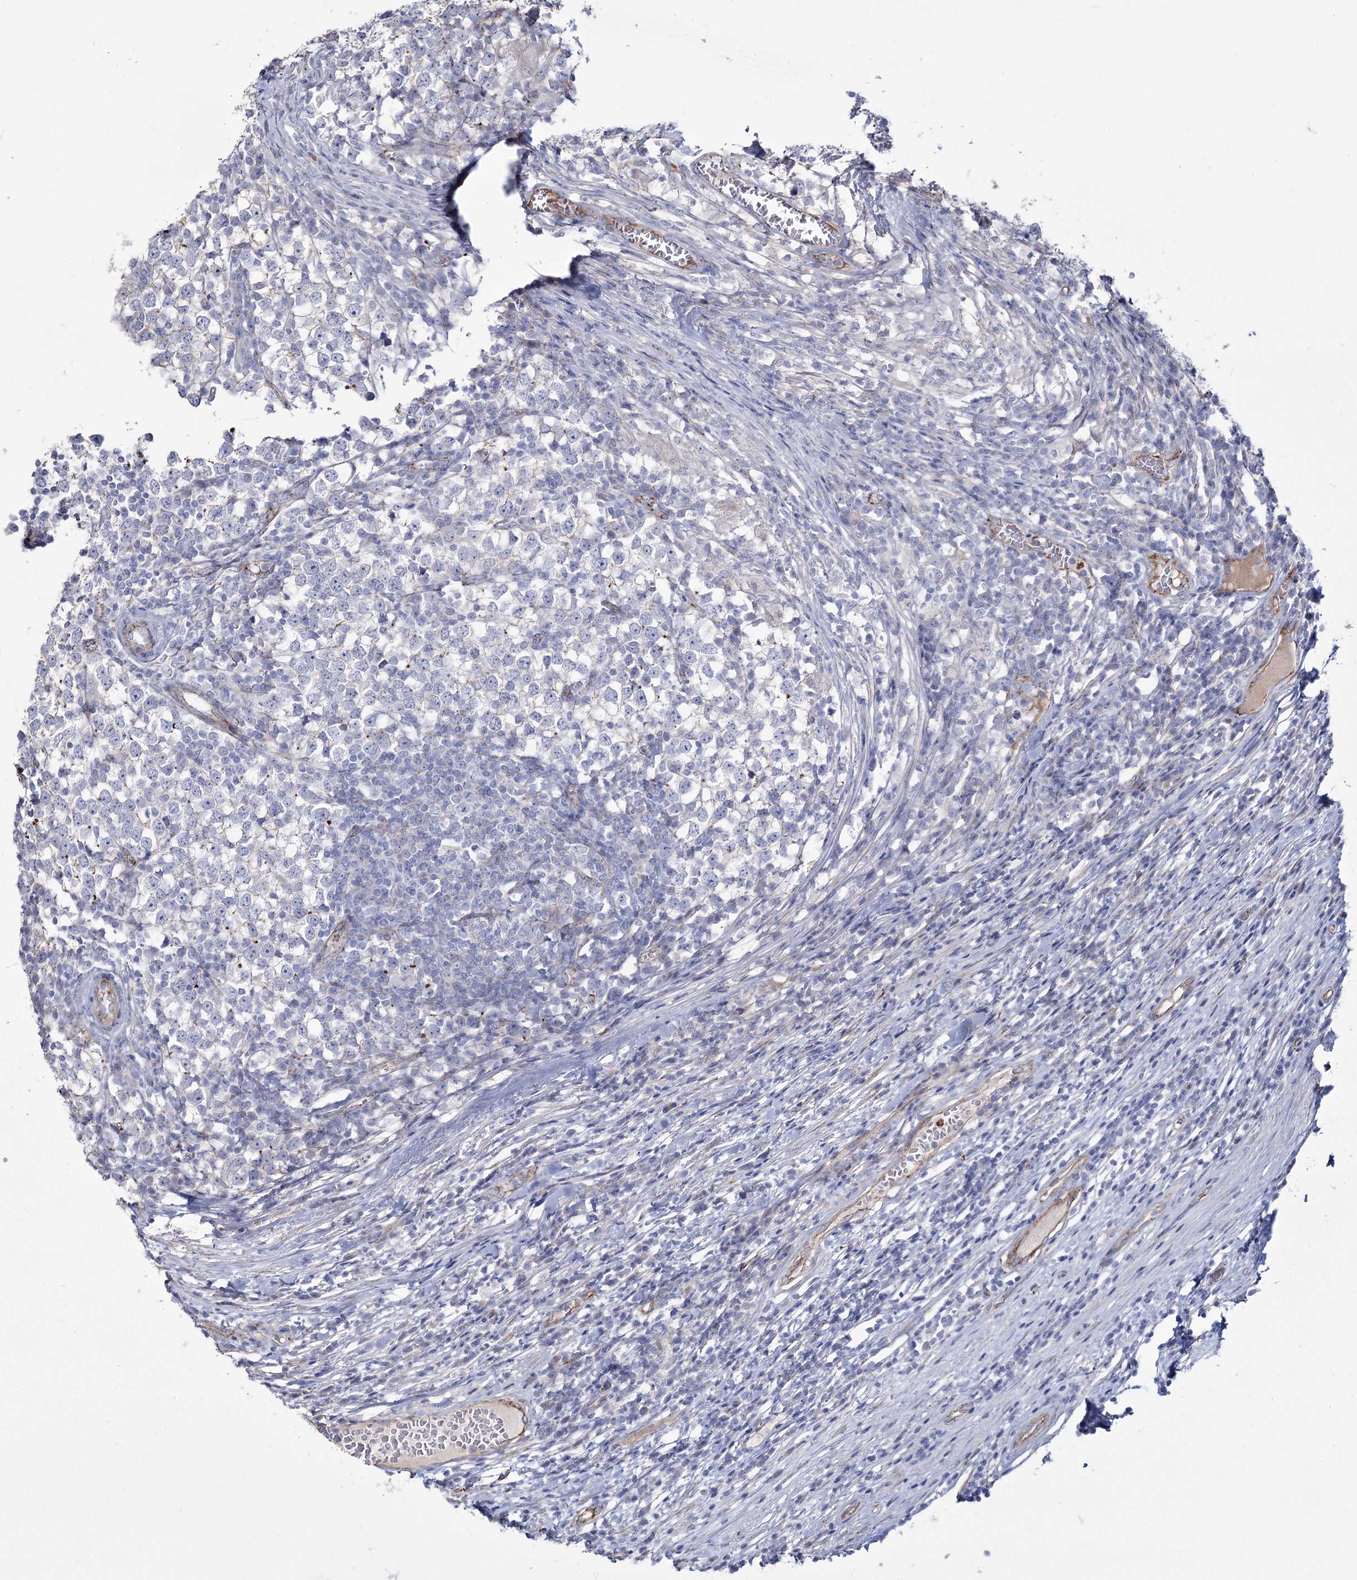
{"staining": {"intensity": "negative", "quantity": "none", "location": "none"}, "tissue": "testis cancer", "cell_type": "Tumor cells", "image_type": "cancer", "snomed": [{"axis": "morphology", "description": "Seminoma, NOS"}, {"axis": "topography", "description": "Testis"}], "caption": "A high-resolution micrograph shows IHC staining of testis cancer, which displays no significant expression in tumor cells. (IHC, brightfield microscopy, high magnification).", "gene": "ME3", "patient": {"sex": "male", "age": 65}}